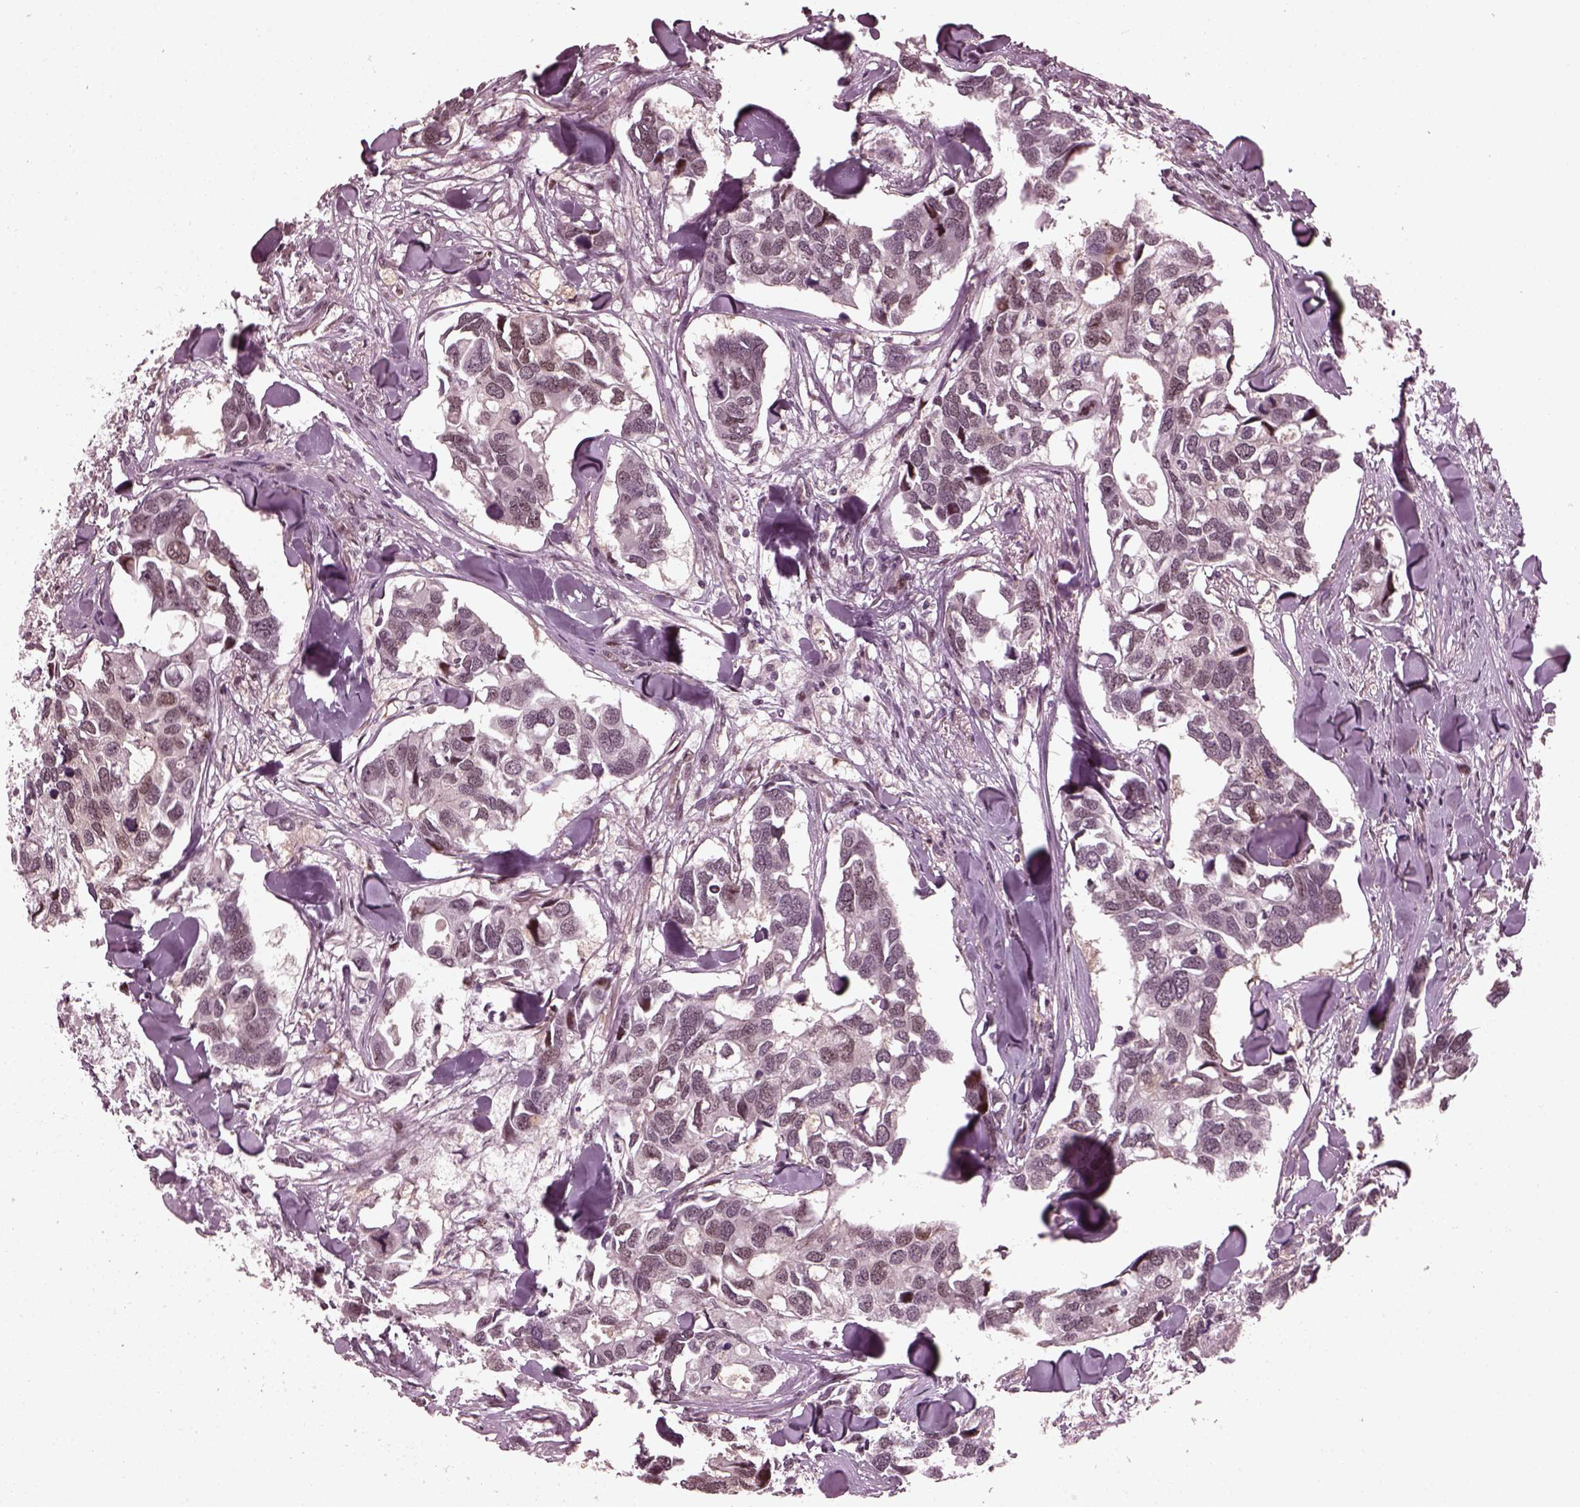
{"staining": {"intensity": "negative", "quantity": "none", "location": "none"}, "tissue": "breast cancer", "cell_type": "Tumor cells", "image_type": "cancer", "snomed": [{"axis": "morphology", "description": "Duct carcinoma"}, {"axis": "topography", "description": "Breast"}], "caption": "Tumor cells show no significant protein staining in infiltrating ductal carcinoma (breast).", "gene": "TRIB3", "patient": {"sex": "female", "age": 83}}